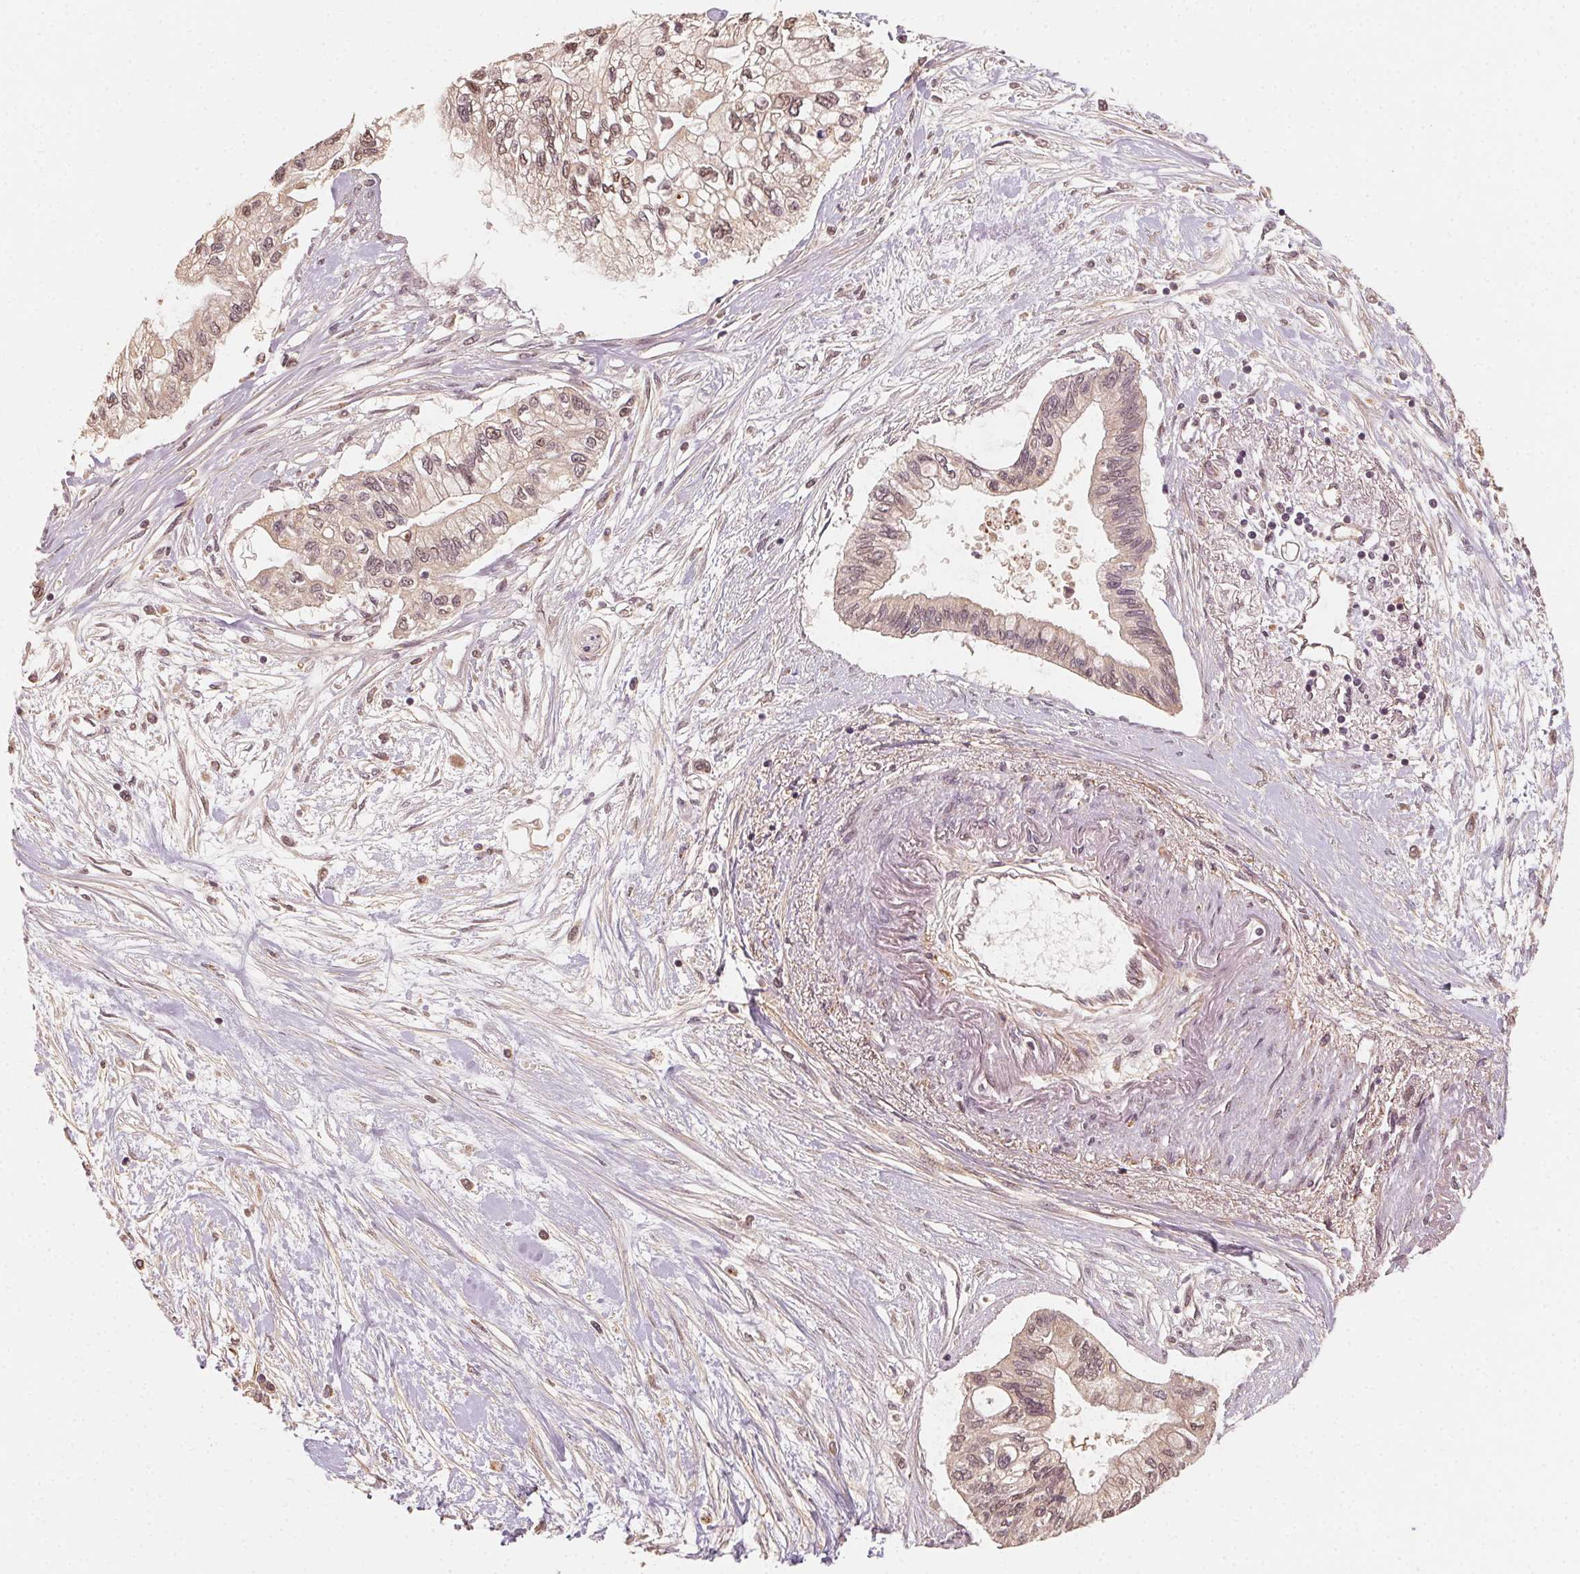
{"staining": {"intensity": "weak", "quantity": ">75%", "location": "cytoplasmic/membranous,nuclear"}, "tissue": "pancreatic cancer", "cell_type": "Tumor cells", "image_type": "cancer", "snomed": [{"axis": "morphology", "description": "Adenocarcinoma, NOS"}, {"axis": "topography", "description": "Pancreas"}], "caption": "The photomicrograph reveals staining of pancreatic cancer (adenocarcinoma), revealing weak cytoplasmic/membranous and nuclear protein expression (brown color) within tumor cells.", "gene": "WBP2", "patient": {"sex": "female", "age": 77}}